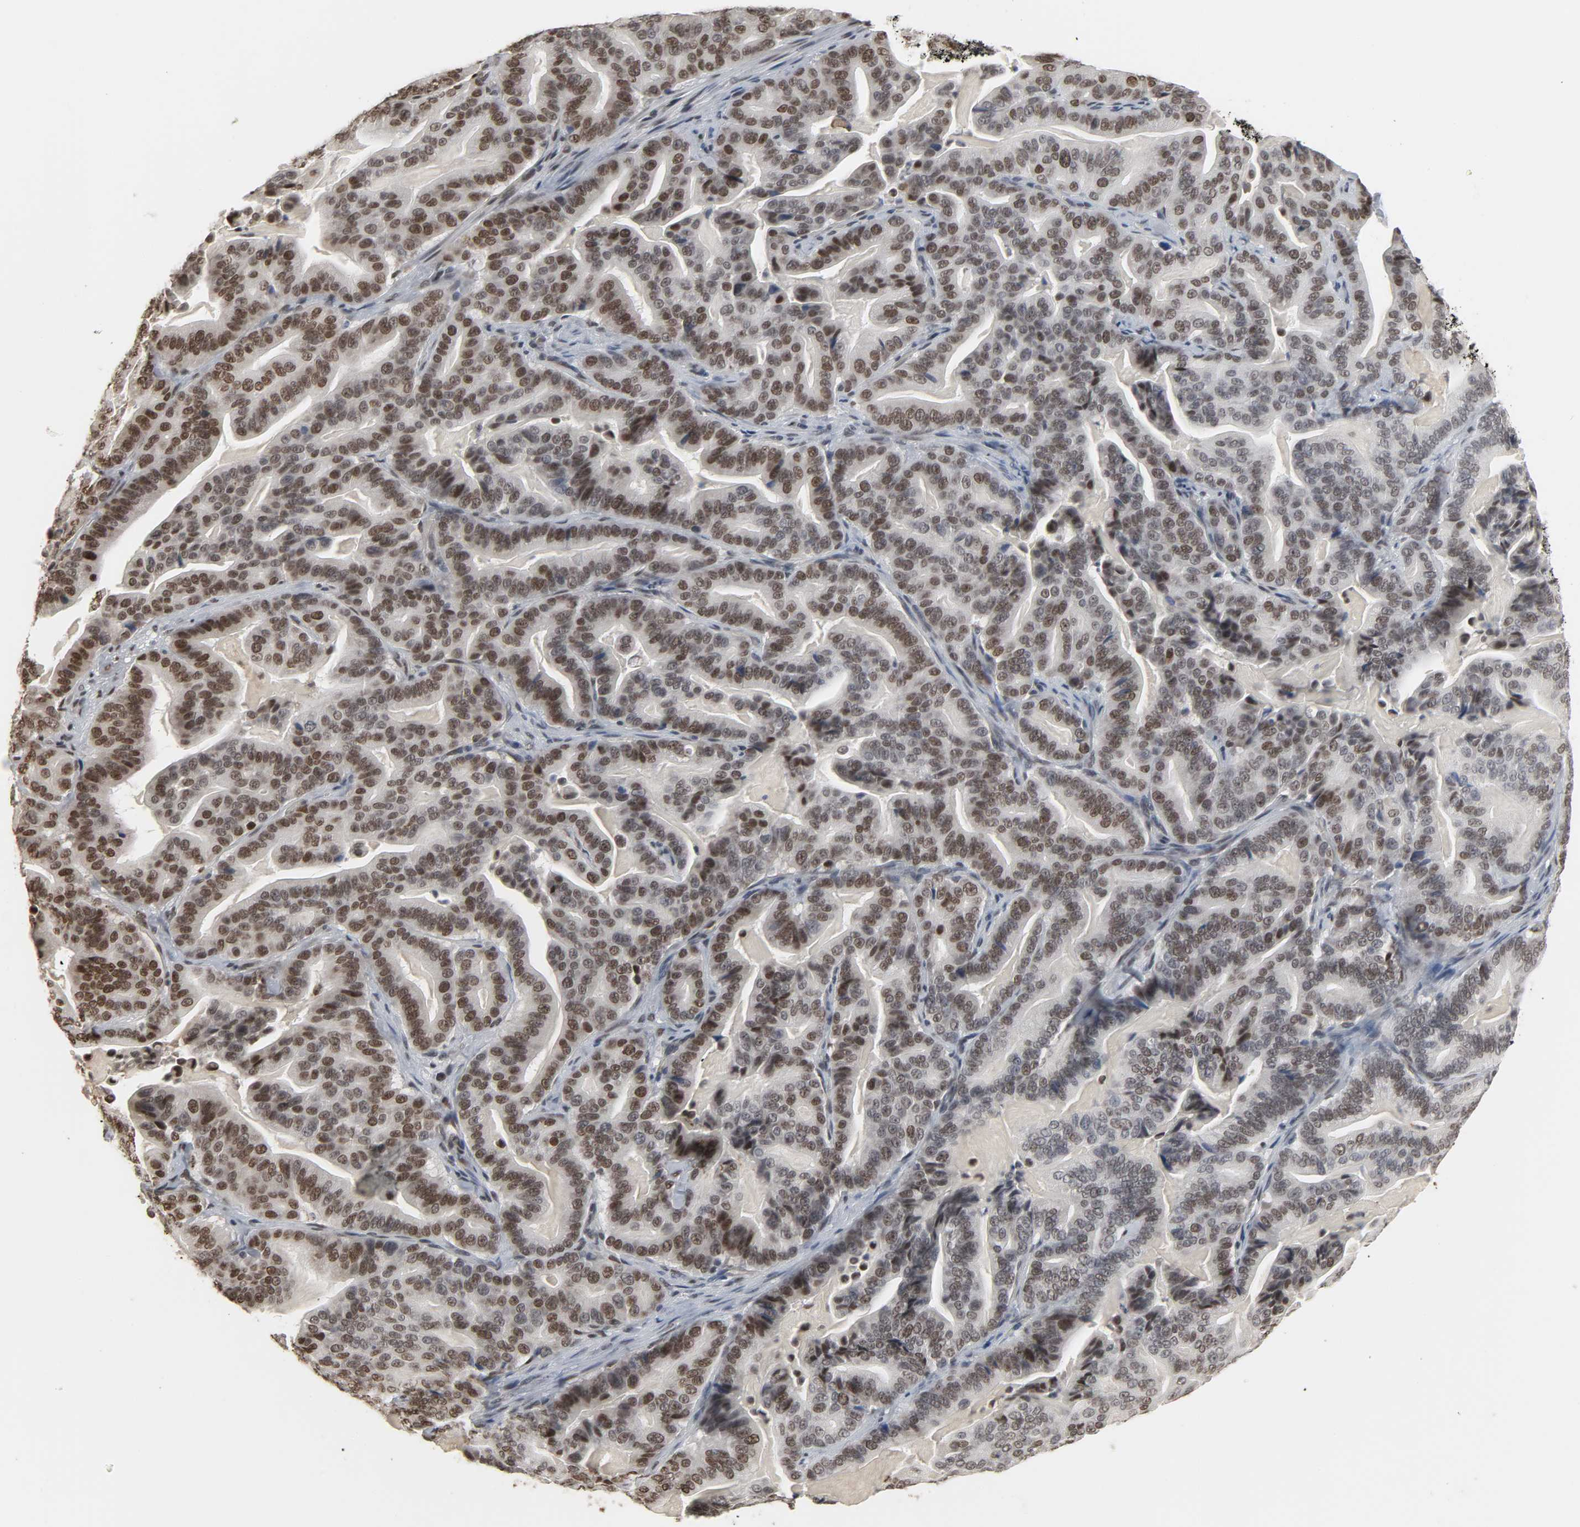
{"staining": {"intensity": "moderate", "quantity": ">75%", "location": "nuclear"}, "tissue": "pancreatic cancer", "cell_type": "Tumor cells", "image_type": "cancer", "snomed": [{"axis": "morphology", "description": "Adenocarcinoma, NOS"}, {"axis": "topography", "description": "Pancreas"}], "caption": "Pancreatic adenocarcinoma stained with a protein marker displays moderate staining in tumor cells.", "gene": "DAZAP1", "patient": {"sex": "male", "age": 63}}